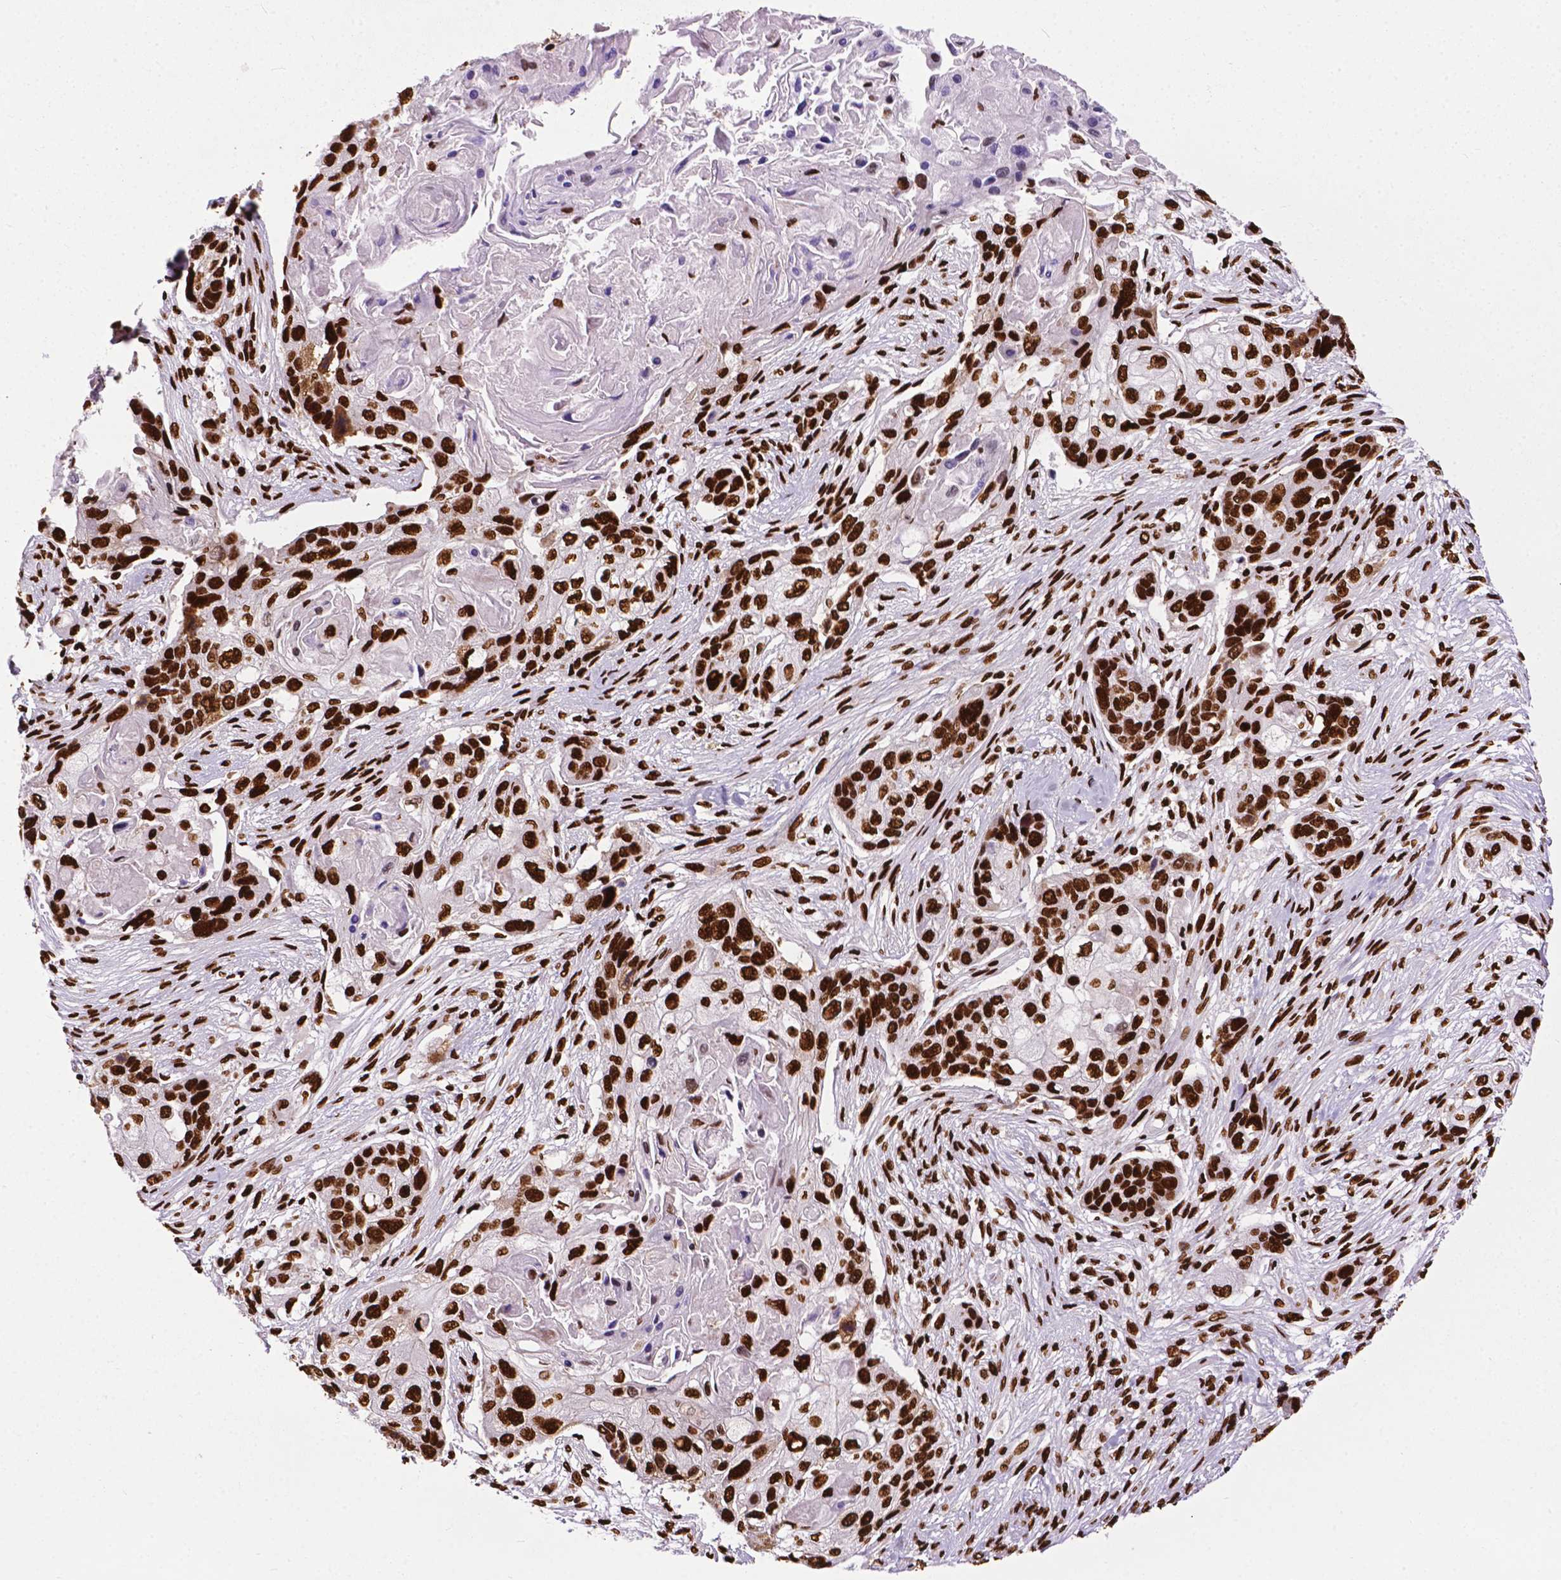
{"staining": {"intensity": "strong", "quantity": ">75%", "location": "nuclear"}, "tissue": "lung cancer", "cell_type": "Tumor cells", "image_type": "cancer", "snomed": [{"axis": "morphology", "description": "Squamous cell carcinoma, NOS"}, {"axis": "topography", "description": "Lung"}], "caption": "IHC (DAB (3,3'-diaminobenzidine)) staining of human lung squamous cell carcinoma demonstrates strong nuclear protein positivity in about >75% of tumor cells.", "gene": "SMIM5", "patient": {"sex": "male", "age": 69}}